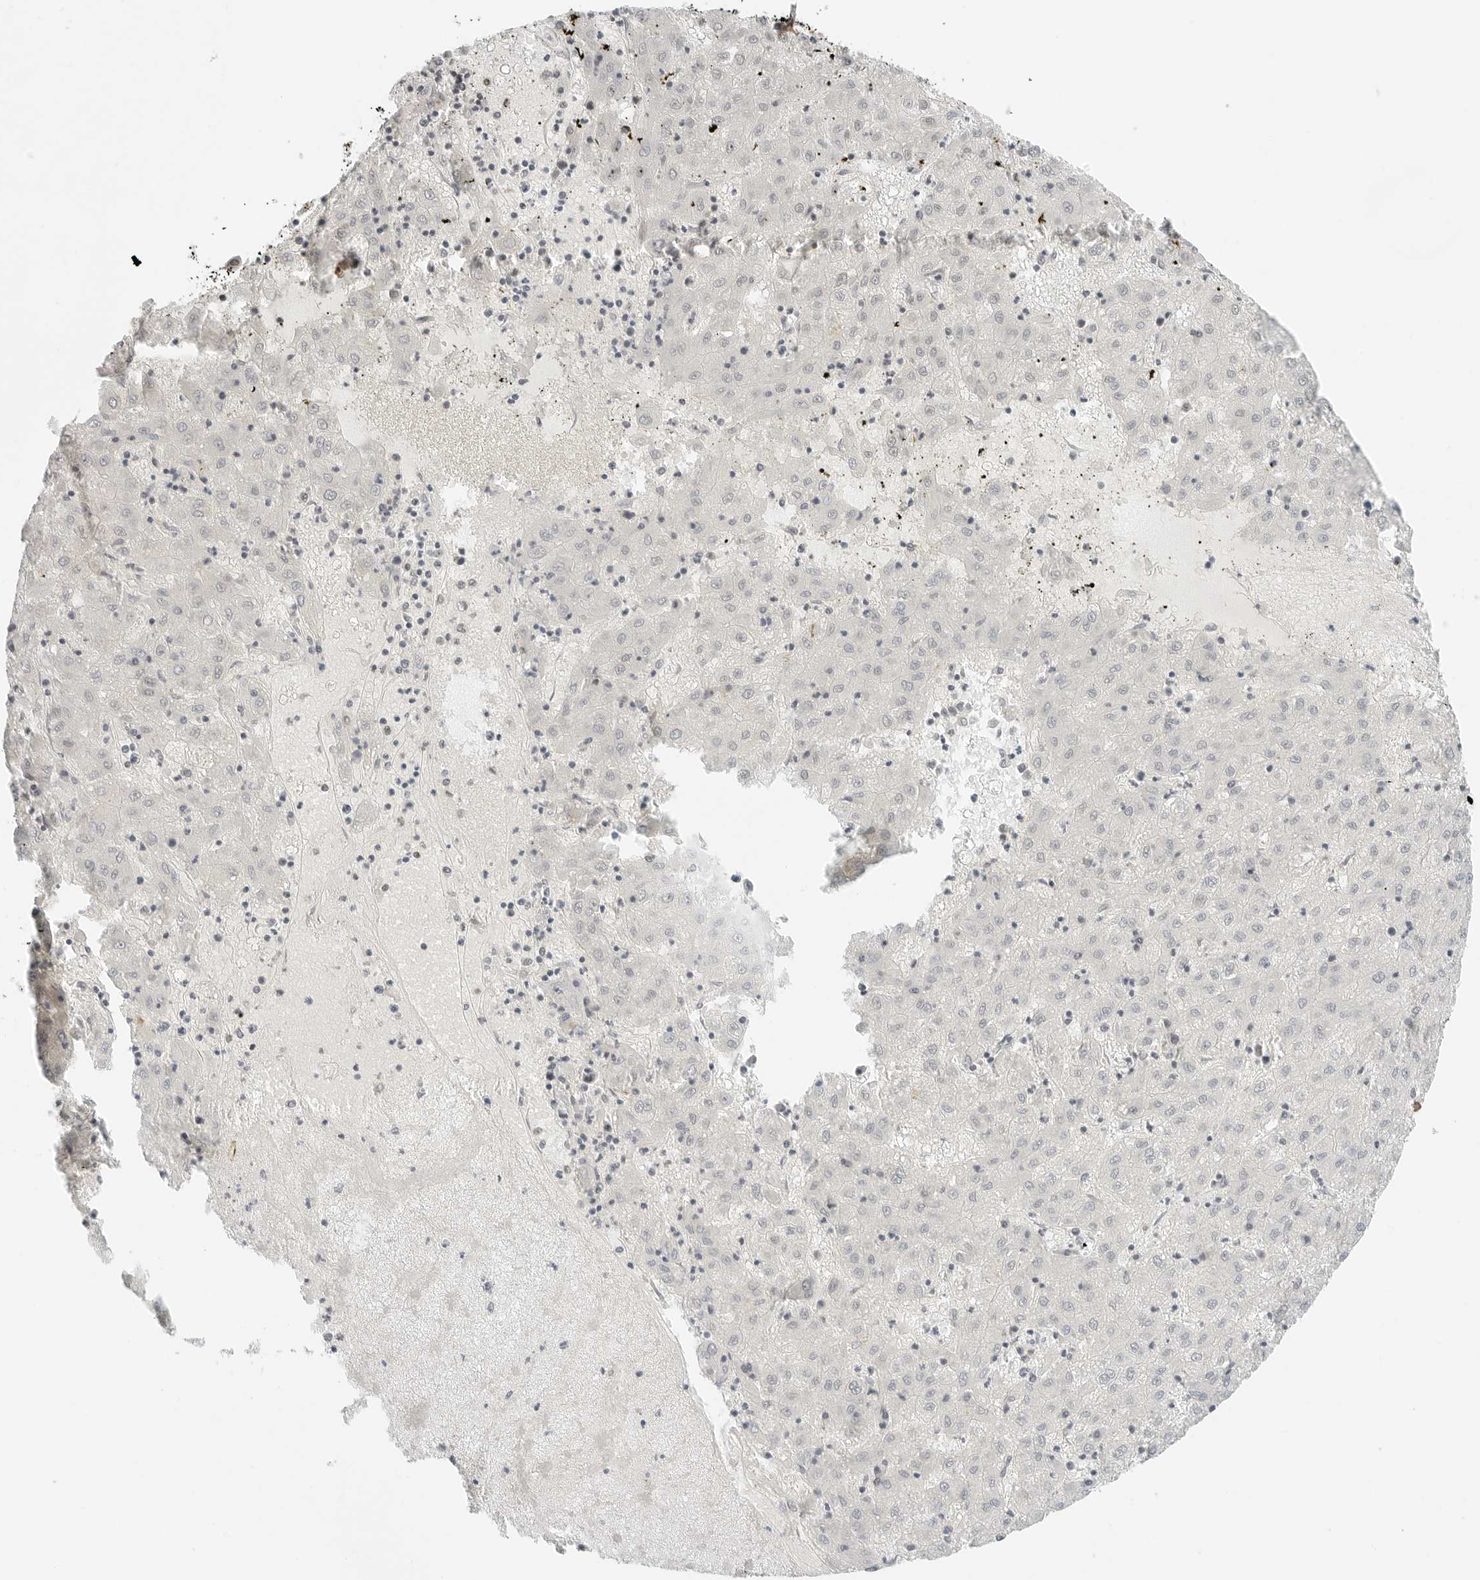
{"staining": {"intensity": "negative", "quantity": "none", "location": "none"}, "tissue": "liver cancer", "cell_type": "Tumor cells", "image_type": "cancer", "snomed": [{"axis": "morphology", "description": "Carcinoma, Hepatocellular, NOS"}, {"axis": "topography", "description": "Liver"}], "caption": "The photomicrograph displays no significant positivity in tumor cells of liver cancer.", "gene": "CRTC2", "patient": {"sex": "male", "age": 72}}